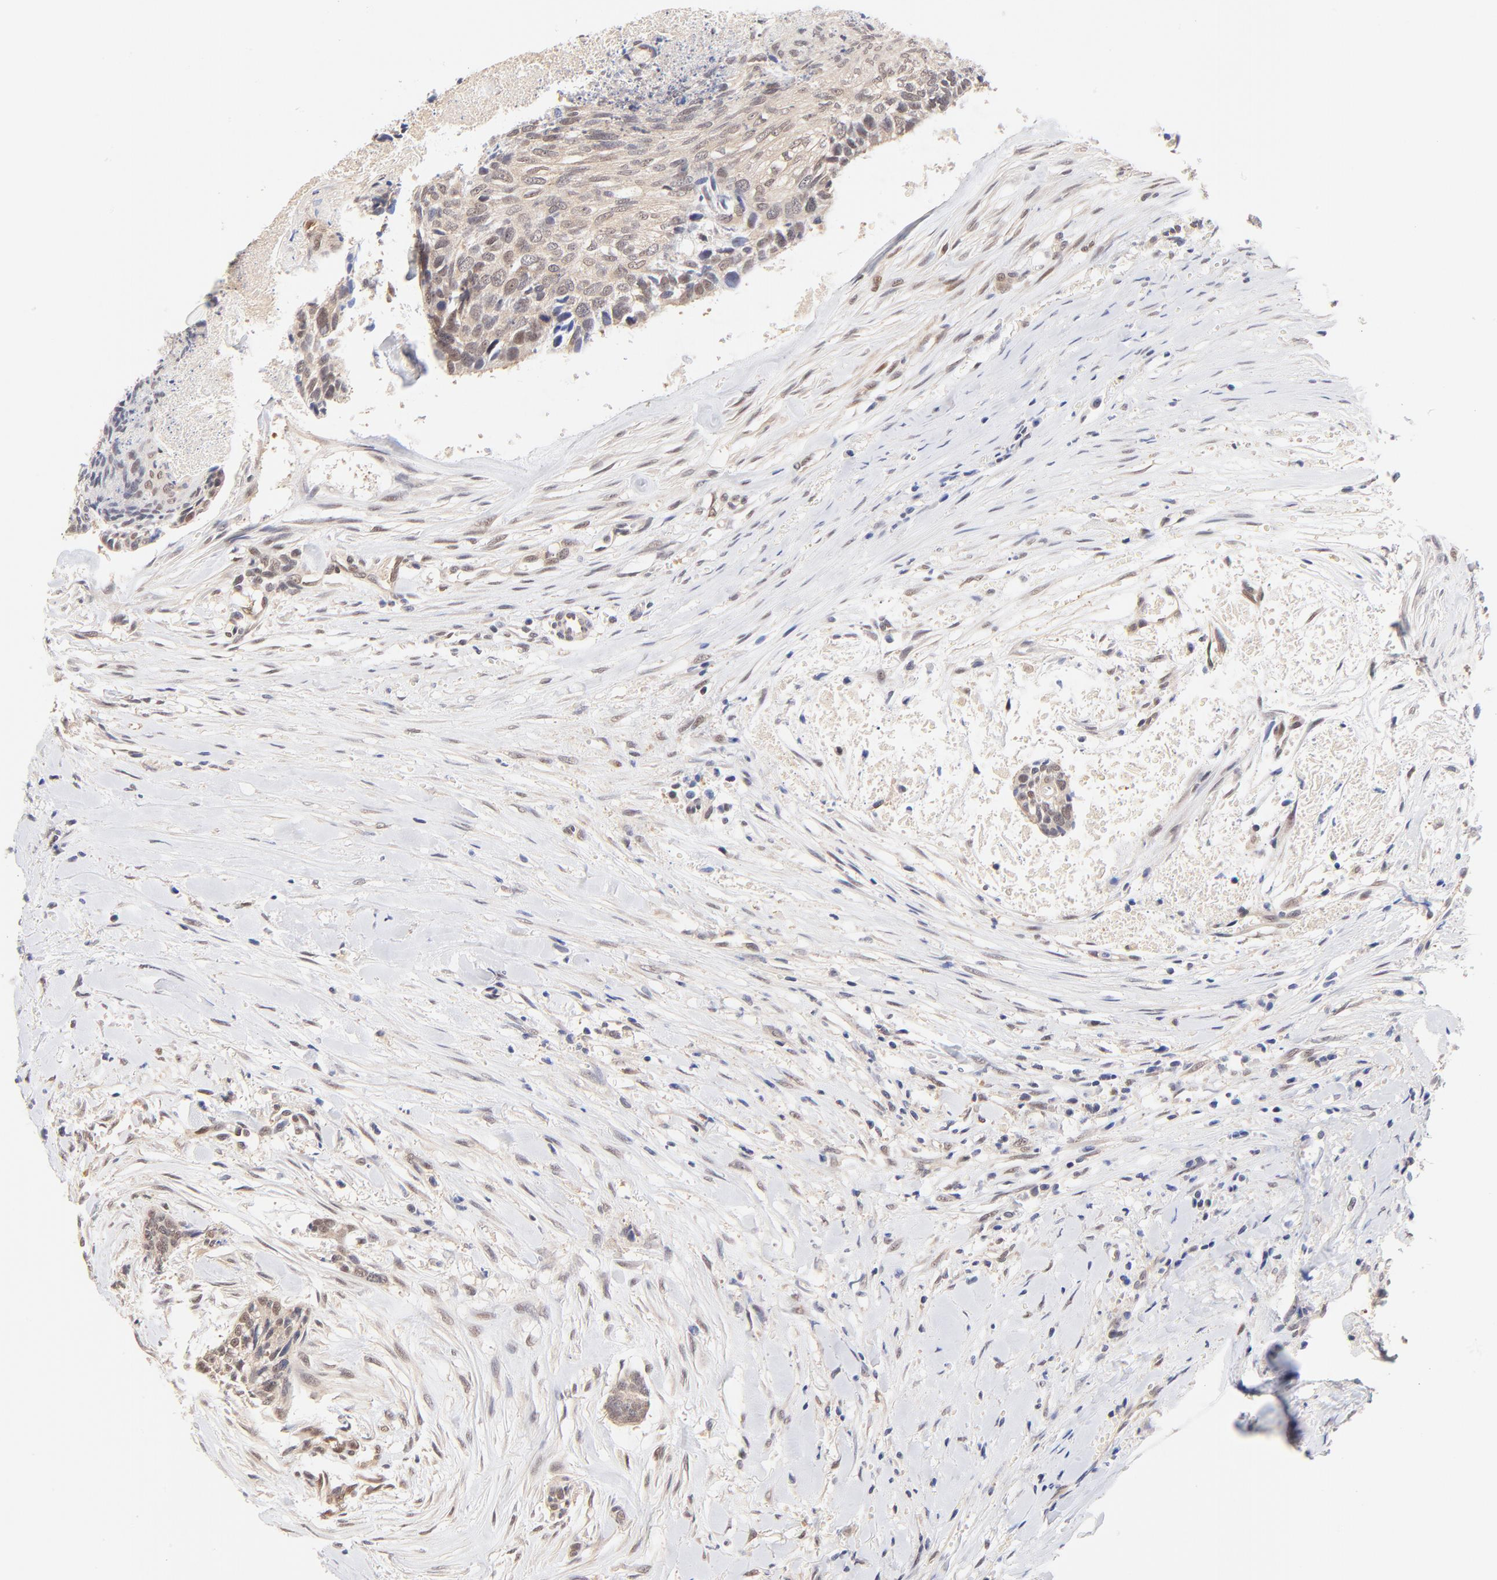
{"staining": {"intensity": "weak", "quantity": "25%-75%", "location": "cytoplasmic/membranous,nuclear"}, "tissue": "head and neck cancer", "cell_type": "Tumor cells", "image_type": "cancer", "snomed": [{"axis": "morphology", "description": "Squamous cell carcinoma, NOS"}, {"axis": "topography", "description": "Salivary gland"}, {"axis": "topography", "description": "Head-Neck"}], "caption": "Protein expression analysis of head and neck cancer exhibits weak cytoplasmic/membranous and nuclear positivity in approximately 25%-75% of tumor cells.", "gene": "TXNL1", "patient": {"sex": "male", "age": 70}}